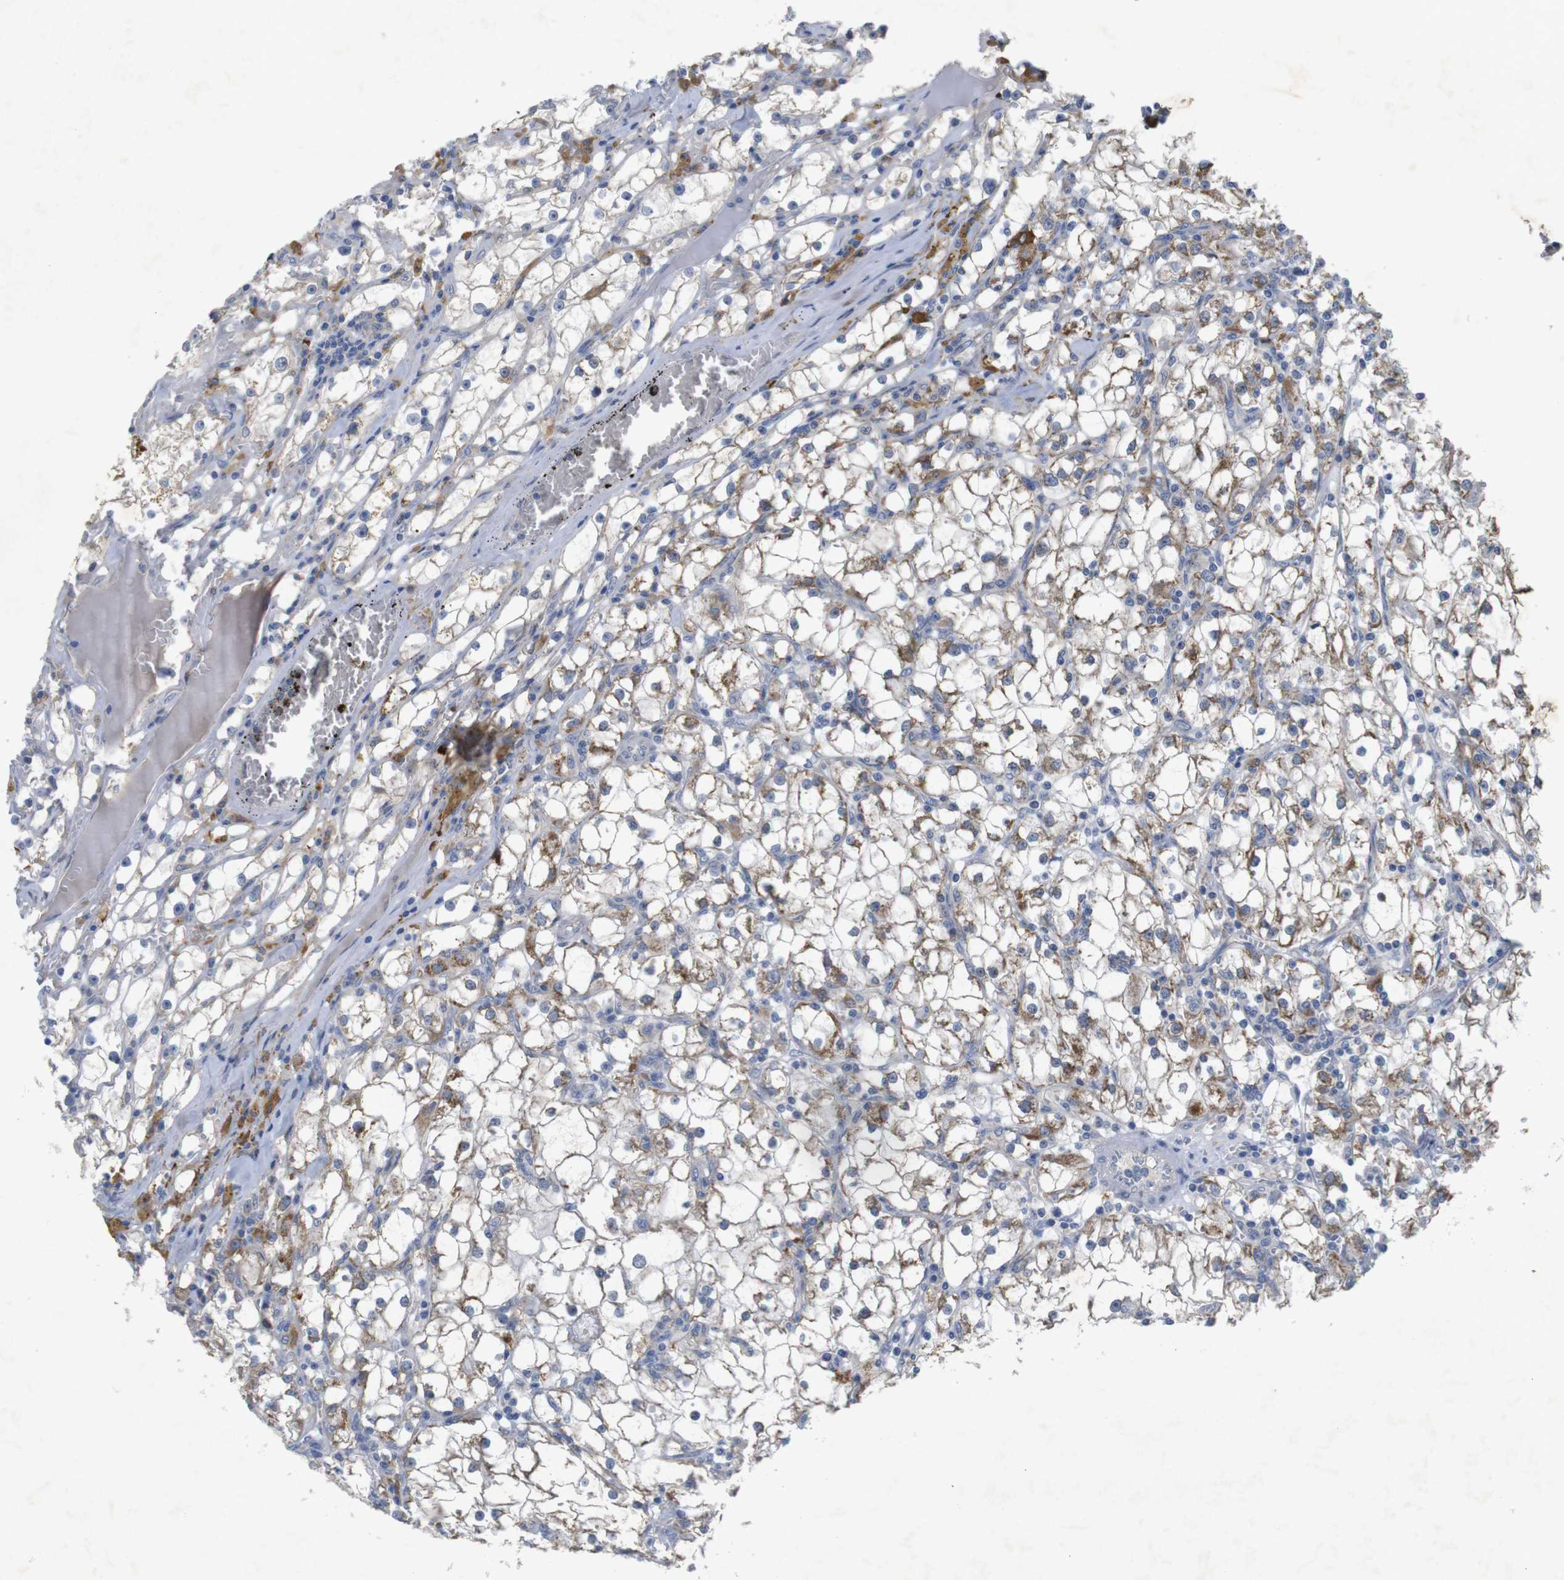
{"staining": {"intensity": "moderate", "quantity": "25%-75%", "location": "cytoplasmic/membranous"}, "tissue": "renal cancer", "cell_type": "Tumor cells", "image_type": "cancer", "snomed": [{"axis": "morphology", "description": "Adenocarcinoma, NOS"}, {"axis": "topography", "description": "Kidney"}], "caption": "Adenocarcinoma (renal) stained with a brown dye exhibits moderate cytoplasmic/membranous positive positivity in approximately 25%-75% of tumor cells.", "gene": "BCAR3", "patient": {"sex": "male", "age": 56}}